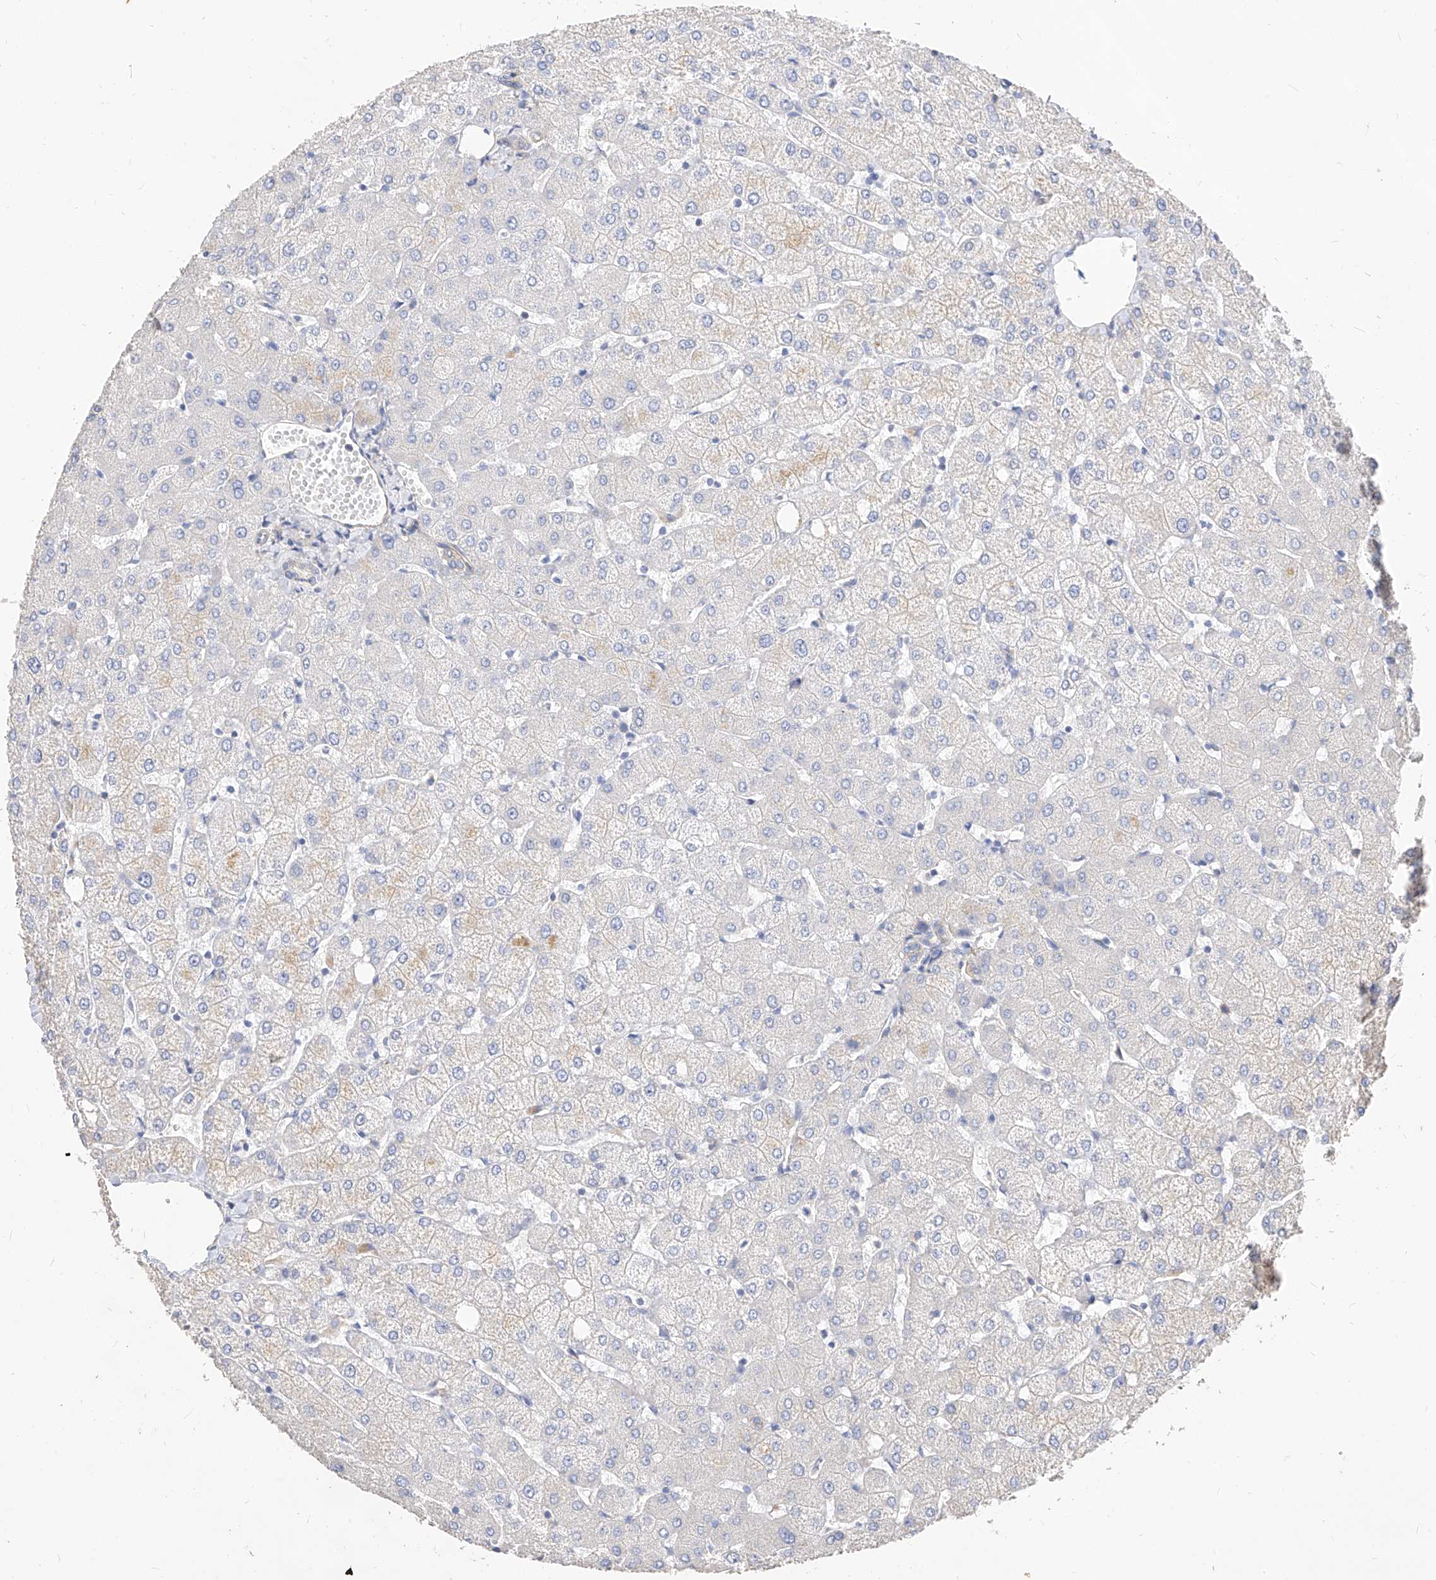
{"staining": {"intensity": "negative", "quantity": "none", "location": "none"}, "tissue": "liver", "cell_type": "Cholangiocytes", "image_type": "normal", "snomed": [{"axis": "morphology", "description": "Normal tissue, NOS"}, {"axis": "topography", "description": "Liver"}], "caption": "Protein analysis of benign liver shows no significant staining in cholangiocytes.", "gene": "SCGB2A1", "patient": {"sex": "female", "age": 54}}